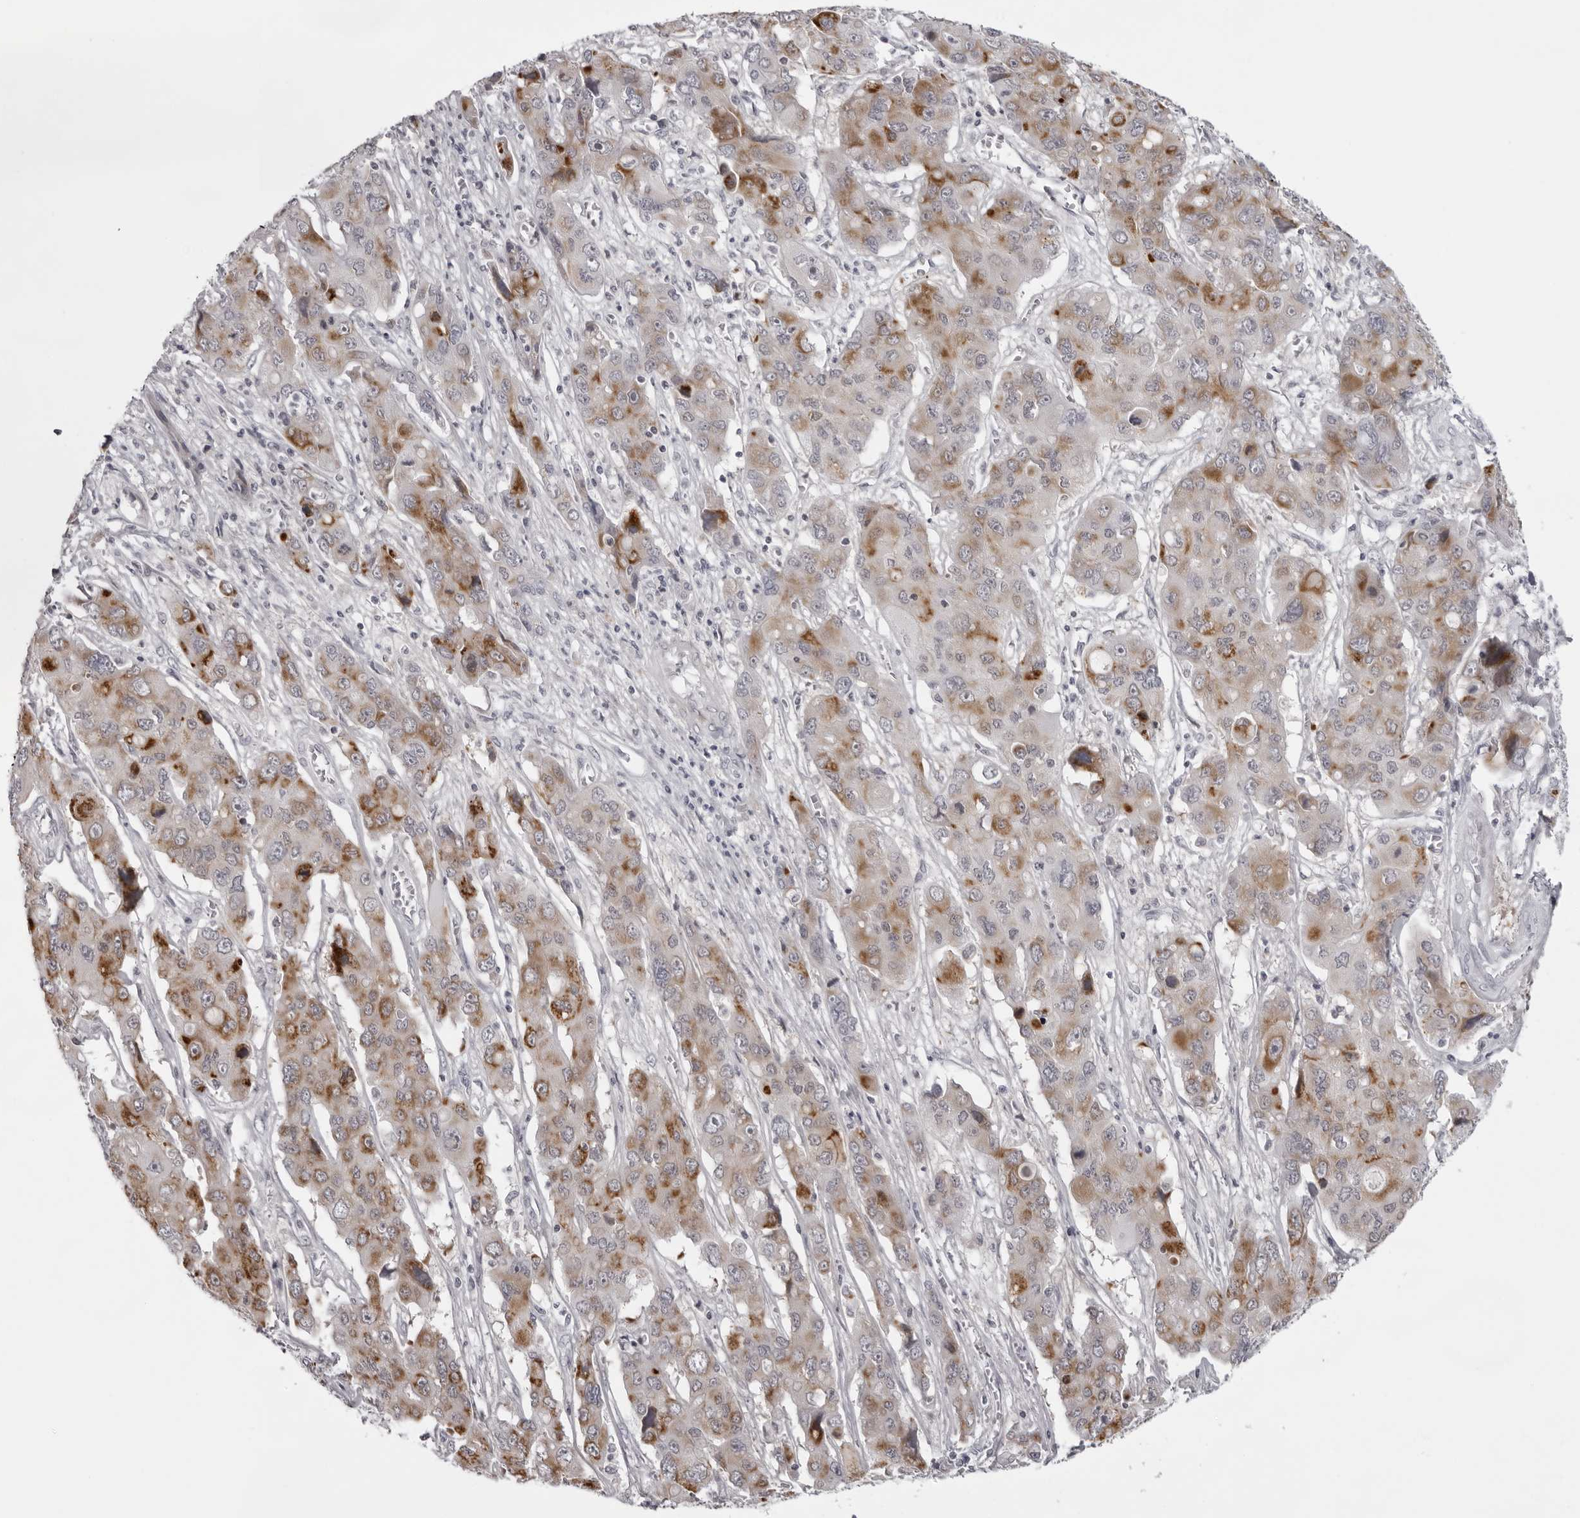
{"staining": {"intensity": "moderate", "quantity": ">75%", "location": "cytoplasmic/membranous"}, "tissue": "liver cancer", "cell_type": "Tumor cells", "image_type": "cancer", "snomed": [{"axis": "morphology", "description": "Cholangiocarcinoma"}, {"axis": "topography", "description": "Liver"}], "caption": "Immunohistochemistry image of neoplastic tissue: human liver cancer (cholangiocarcinoma) stained using IHC exhibits medium levels of moderate protein expression localized specifically in the cytoplasmic/membranous of tumor cells, appearing as a cytoplasmic/membranous brown color.", "gene": "NUDT18", "patient": {"sex": "male", "age": 67}}